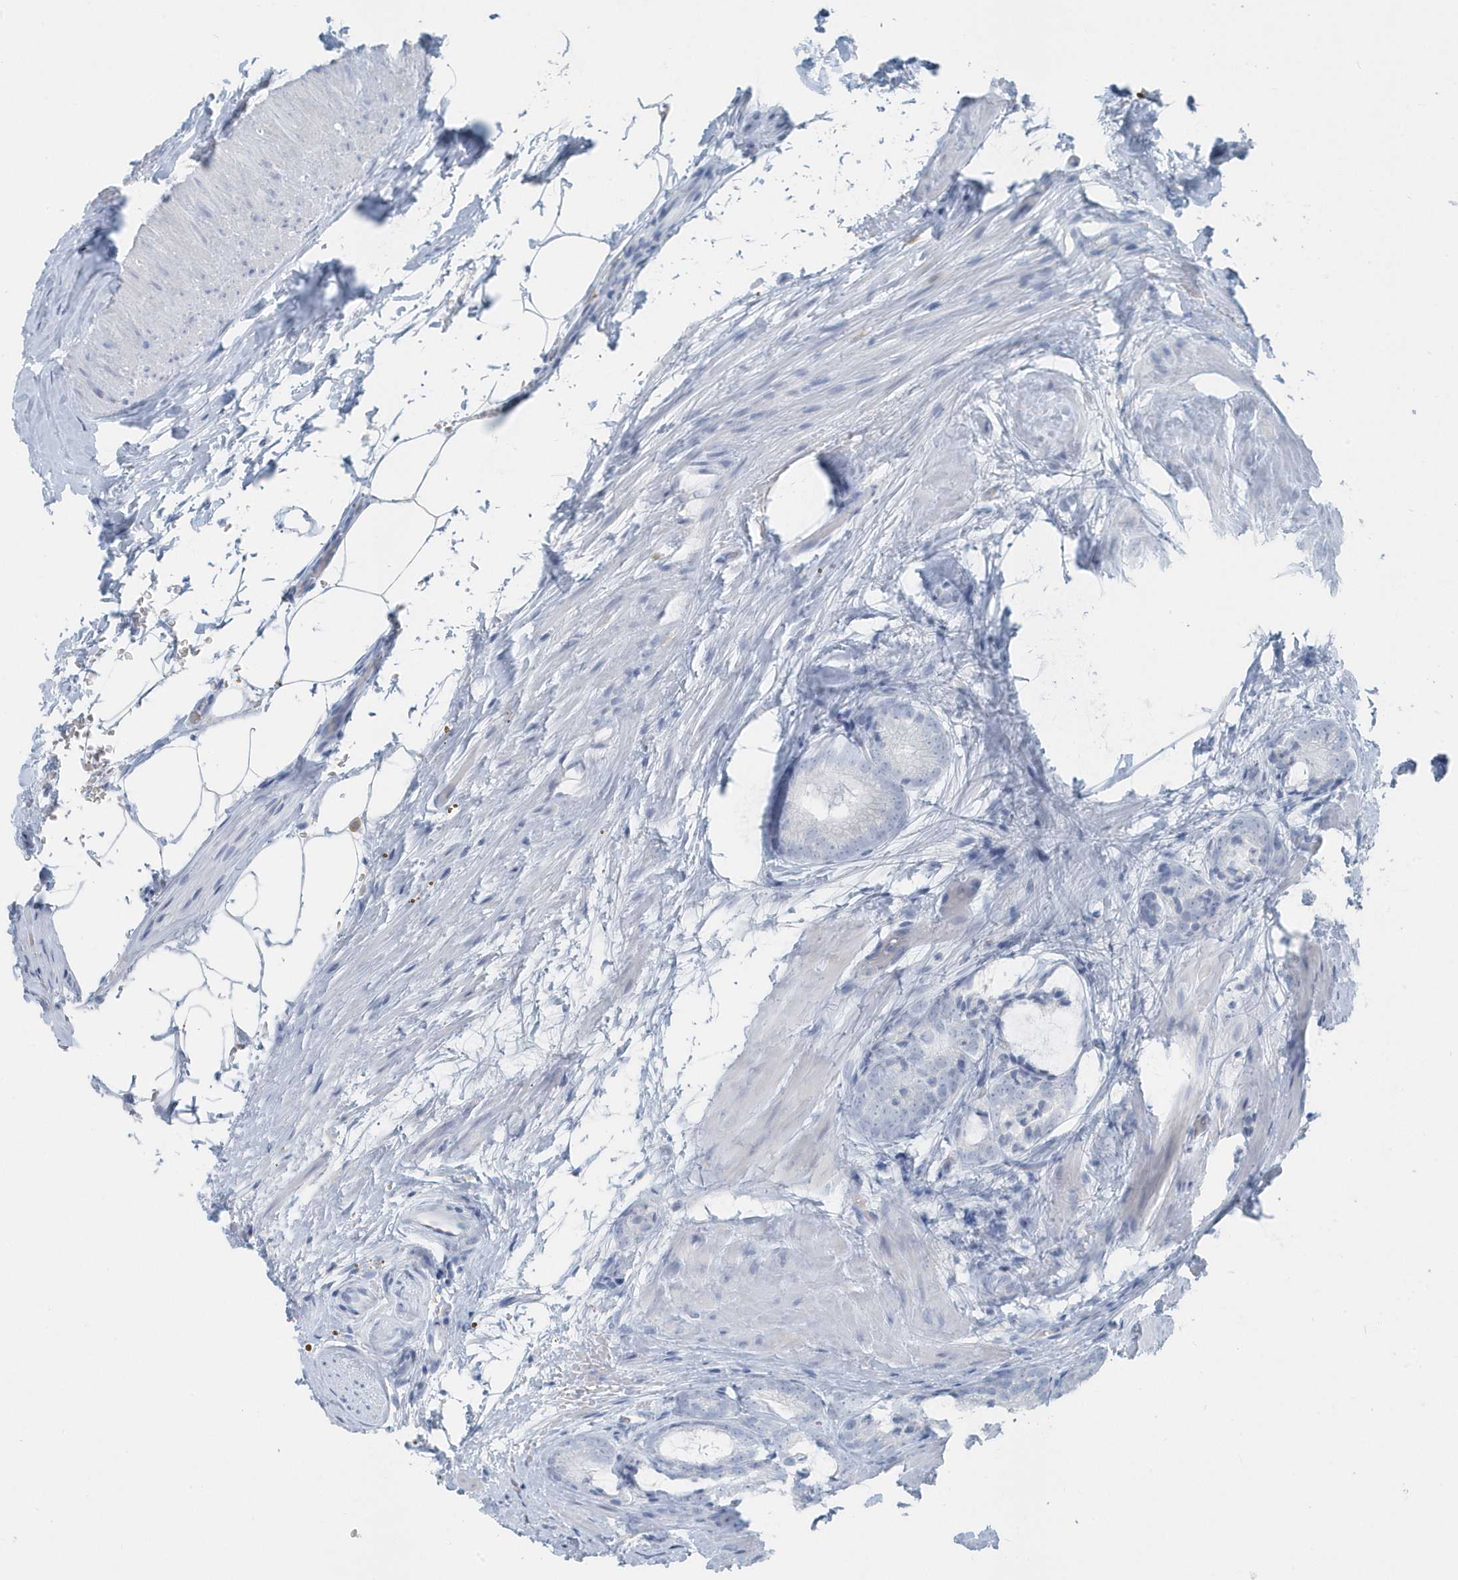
{"staining": {"intensity": "negative", "quantity": "none", "location": "none"}, "tissue": "prostate cancer", "cell_type": "Tumor cells", "image_type": "cancer", "snomed": [{"axis": "morphology", "description": "Adenocarcinoma, High grade"}, {"axis": "topography", "description": "Prostate"}], "caption": "There is no significant staining in tumor cells of prostate cancer (adenocarcinoma (high-grade)).", "gene": "FAM98A", "patient": {"sex": "male", "age": 63}}